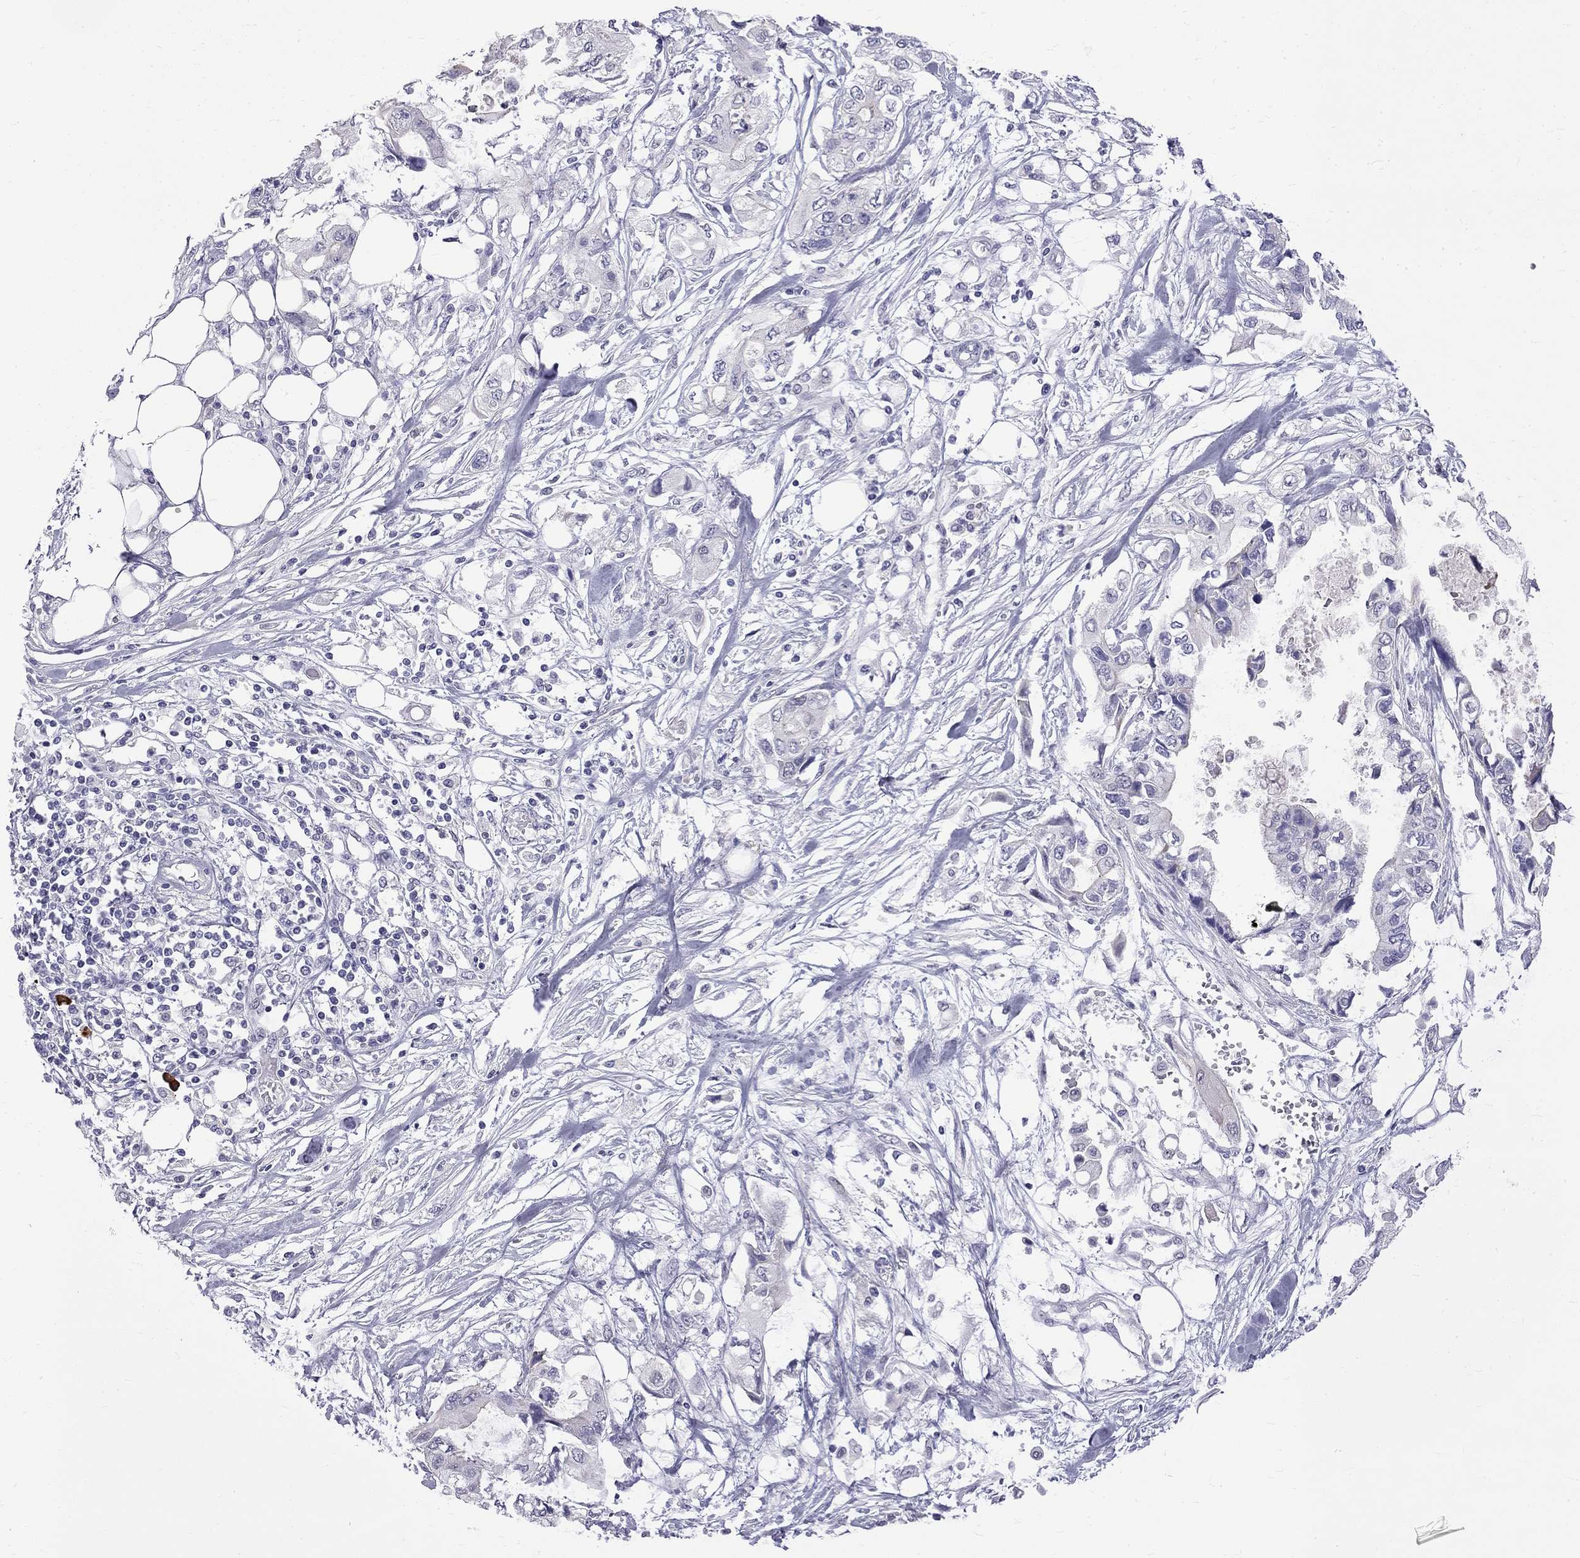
{"staining": {"intensity": "negative", "quantity": "none", "location": "none"}, "tissue": "pancreatic cancer", "cell_type": "Tumor cells", "image_type": "cancer", "snomed": [{"axis": "morphology", "description": "Adenocarcinoma, NOS"}, {"axis": "topography", "description": "Pancreas"}], "caption": "Immunohistochemistry (IHC) histopathology image of neoplastic tissue: human pancreatic cancer (adenocarcinoma) stained with DAB (3,3'-diaminobenzidine) exhibits no significant protein positivity in tumor cells.", "gene": "RTL9", "patient": {"sex": "female", "age": 63}}